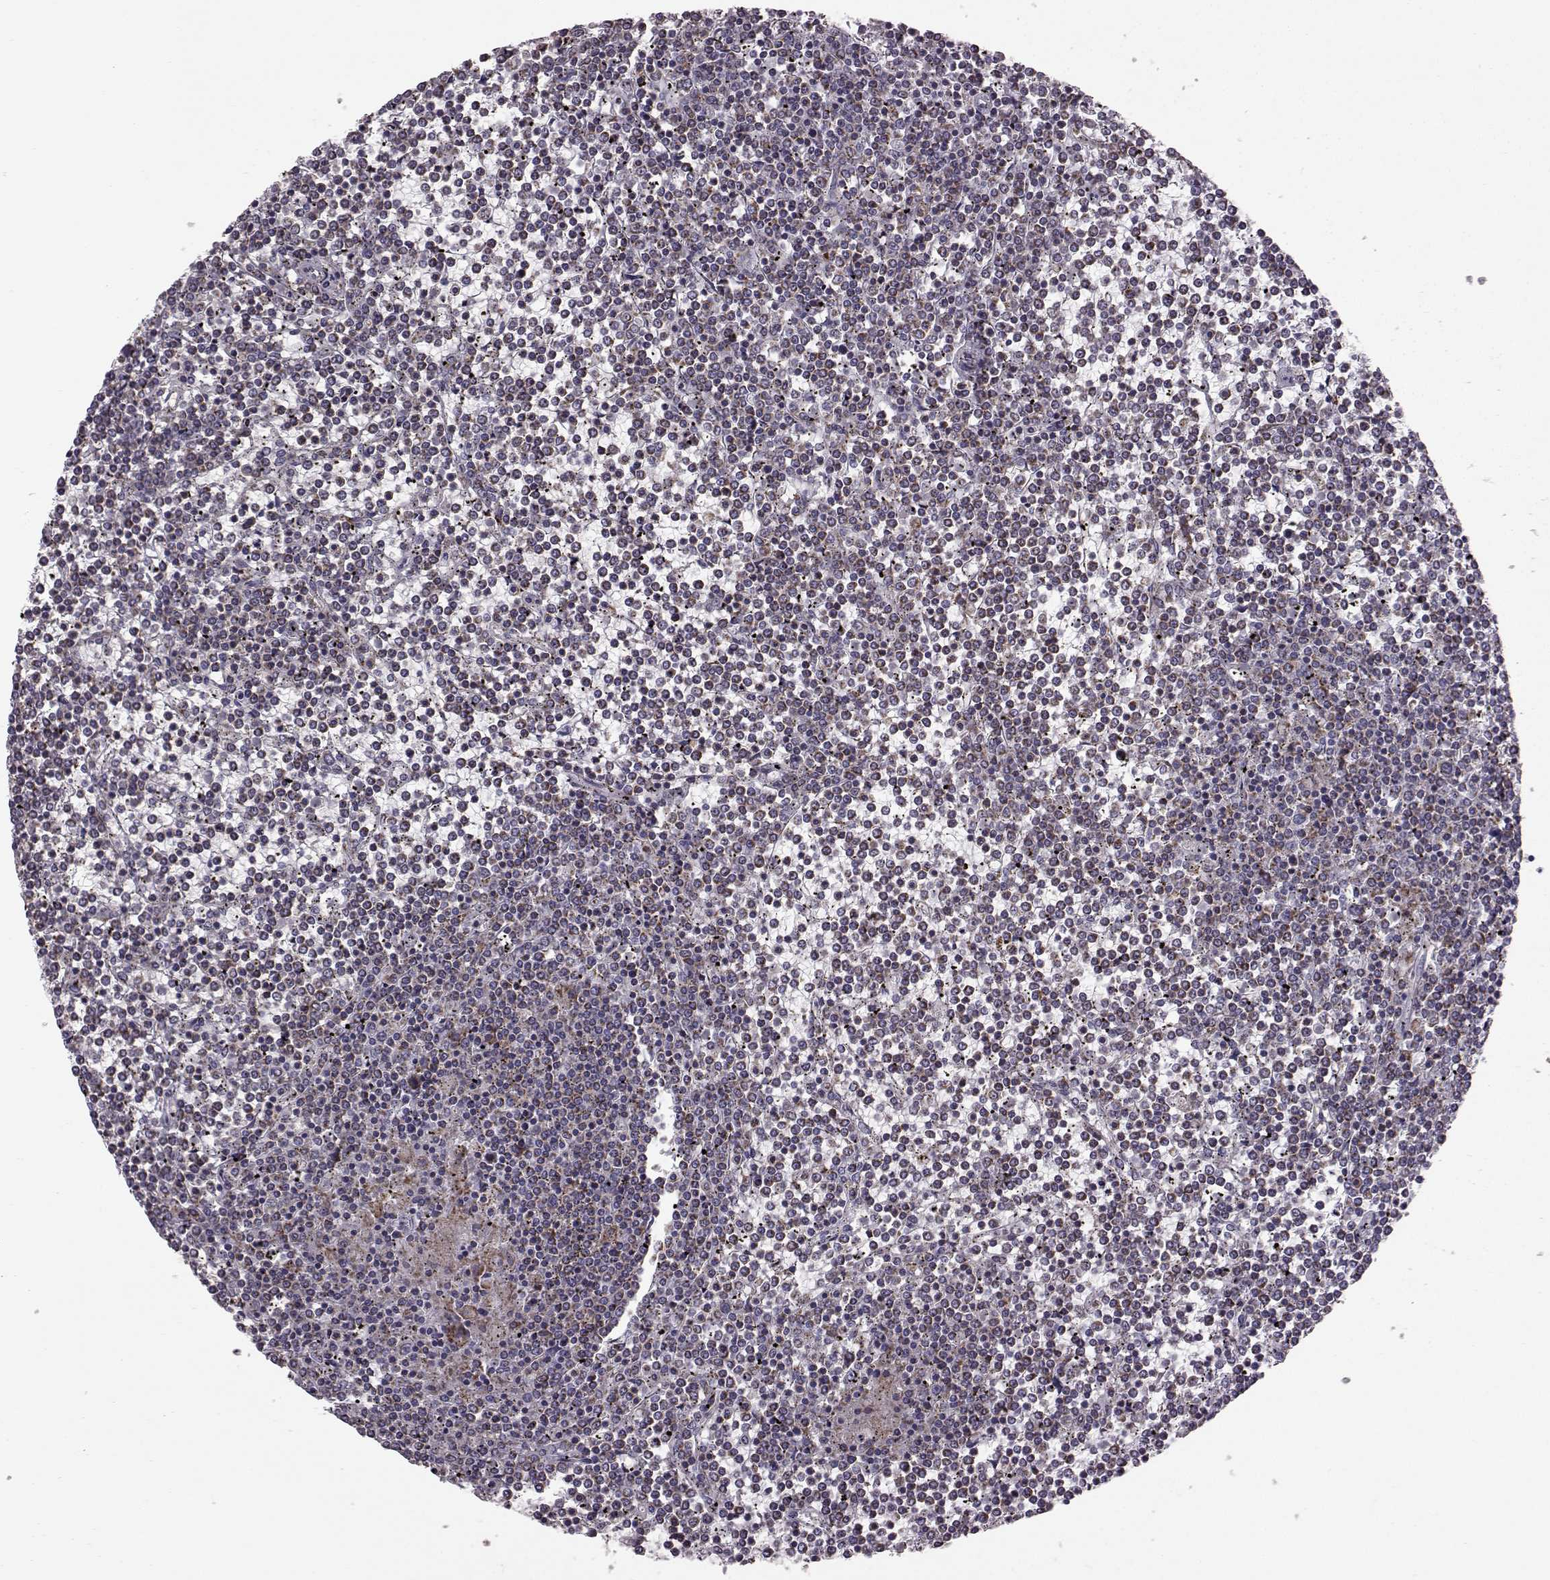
{"staining": {"intensity": "weak", "quantity": ">75%", "location": "cytoplasmic/membranous"}, "tissue": "lymphoma", "cell_type": "Tumor cells", "image_type": "cancer", "snomed": [{"axis": "morphology", "description": "Malignant lymphoma, non-Hodgkin's type, Low grade"}, {"axis": "topography", "description": "Spleen"}], "caption": "Immunohistochemical staining of human malignant lymphoma, non-Hodgkin's type (low-grade) shows low levels of weak cytoplasmic/membranous expression in about >75% of tumor cells. (brown staining indicates protein expression, while blue staining denotes nuclei).", "gene": "ATP5MF", "patient": {"sex": "female", "age": 19}}